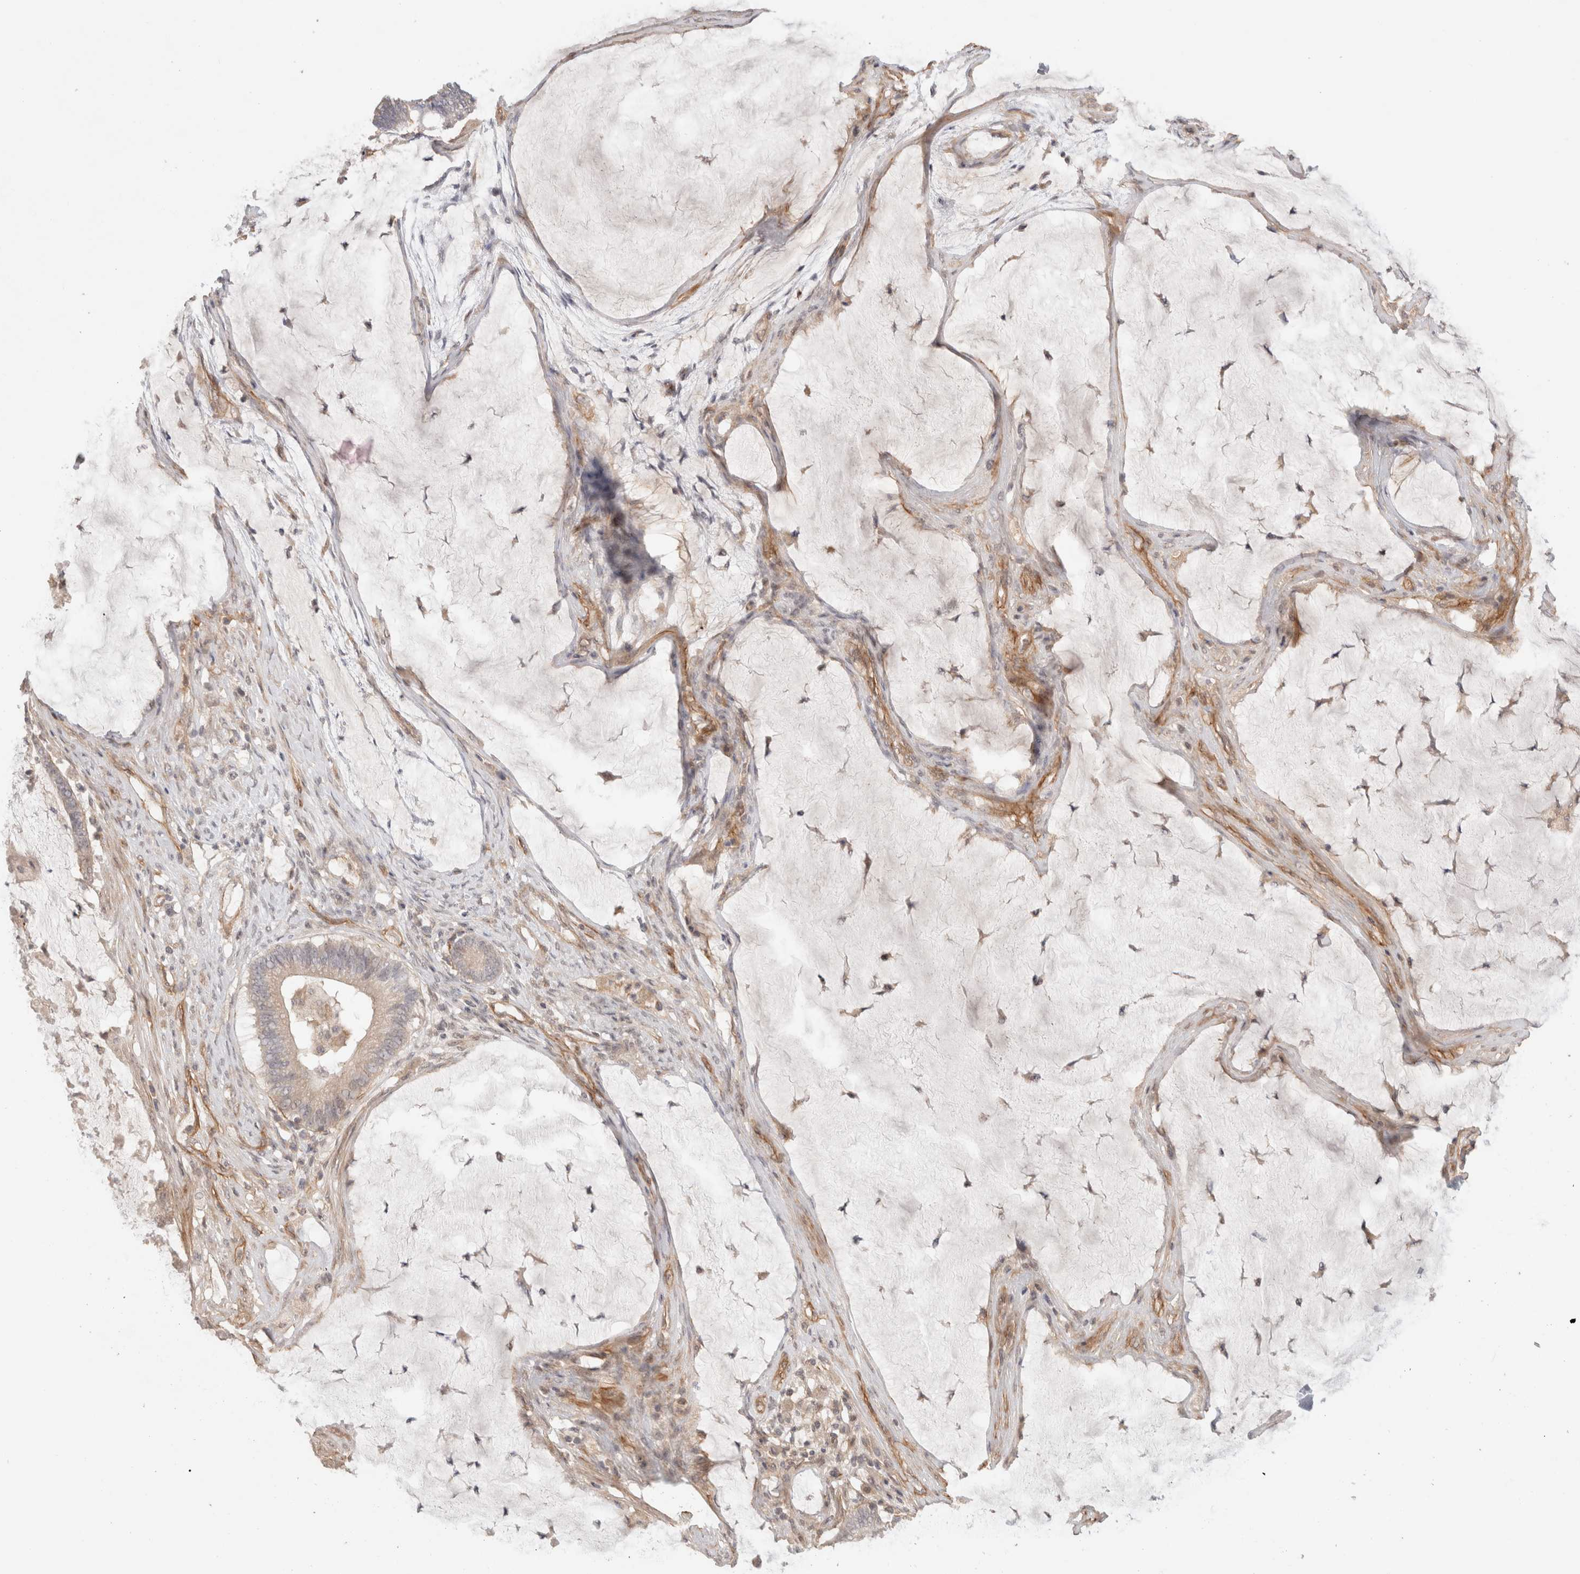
{"staining": {"intensity": "negative", "quantity": "none", "location": "none"}, "tissue": "ovarian cancer", "cell_type": "Tumor cells", "image_type": "cancer", "snomed": [{"axis": "morphology", "description": "Cystadenocarcinoma, mucinous, NOS"}, {"axis": "topography", "description": "Ovary"}], "caption": "This is an immunohistochemistry (IHC) photomicrograph of human ovarian mucinous cystadenocarcinoma. There is no positivity in tumor cells.", "gene": "HSPG2", "patient": {"sex": "female", "age": 61}}